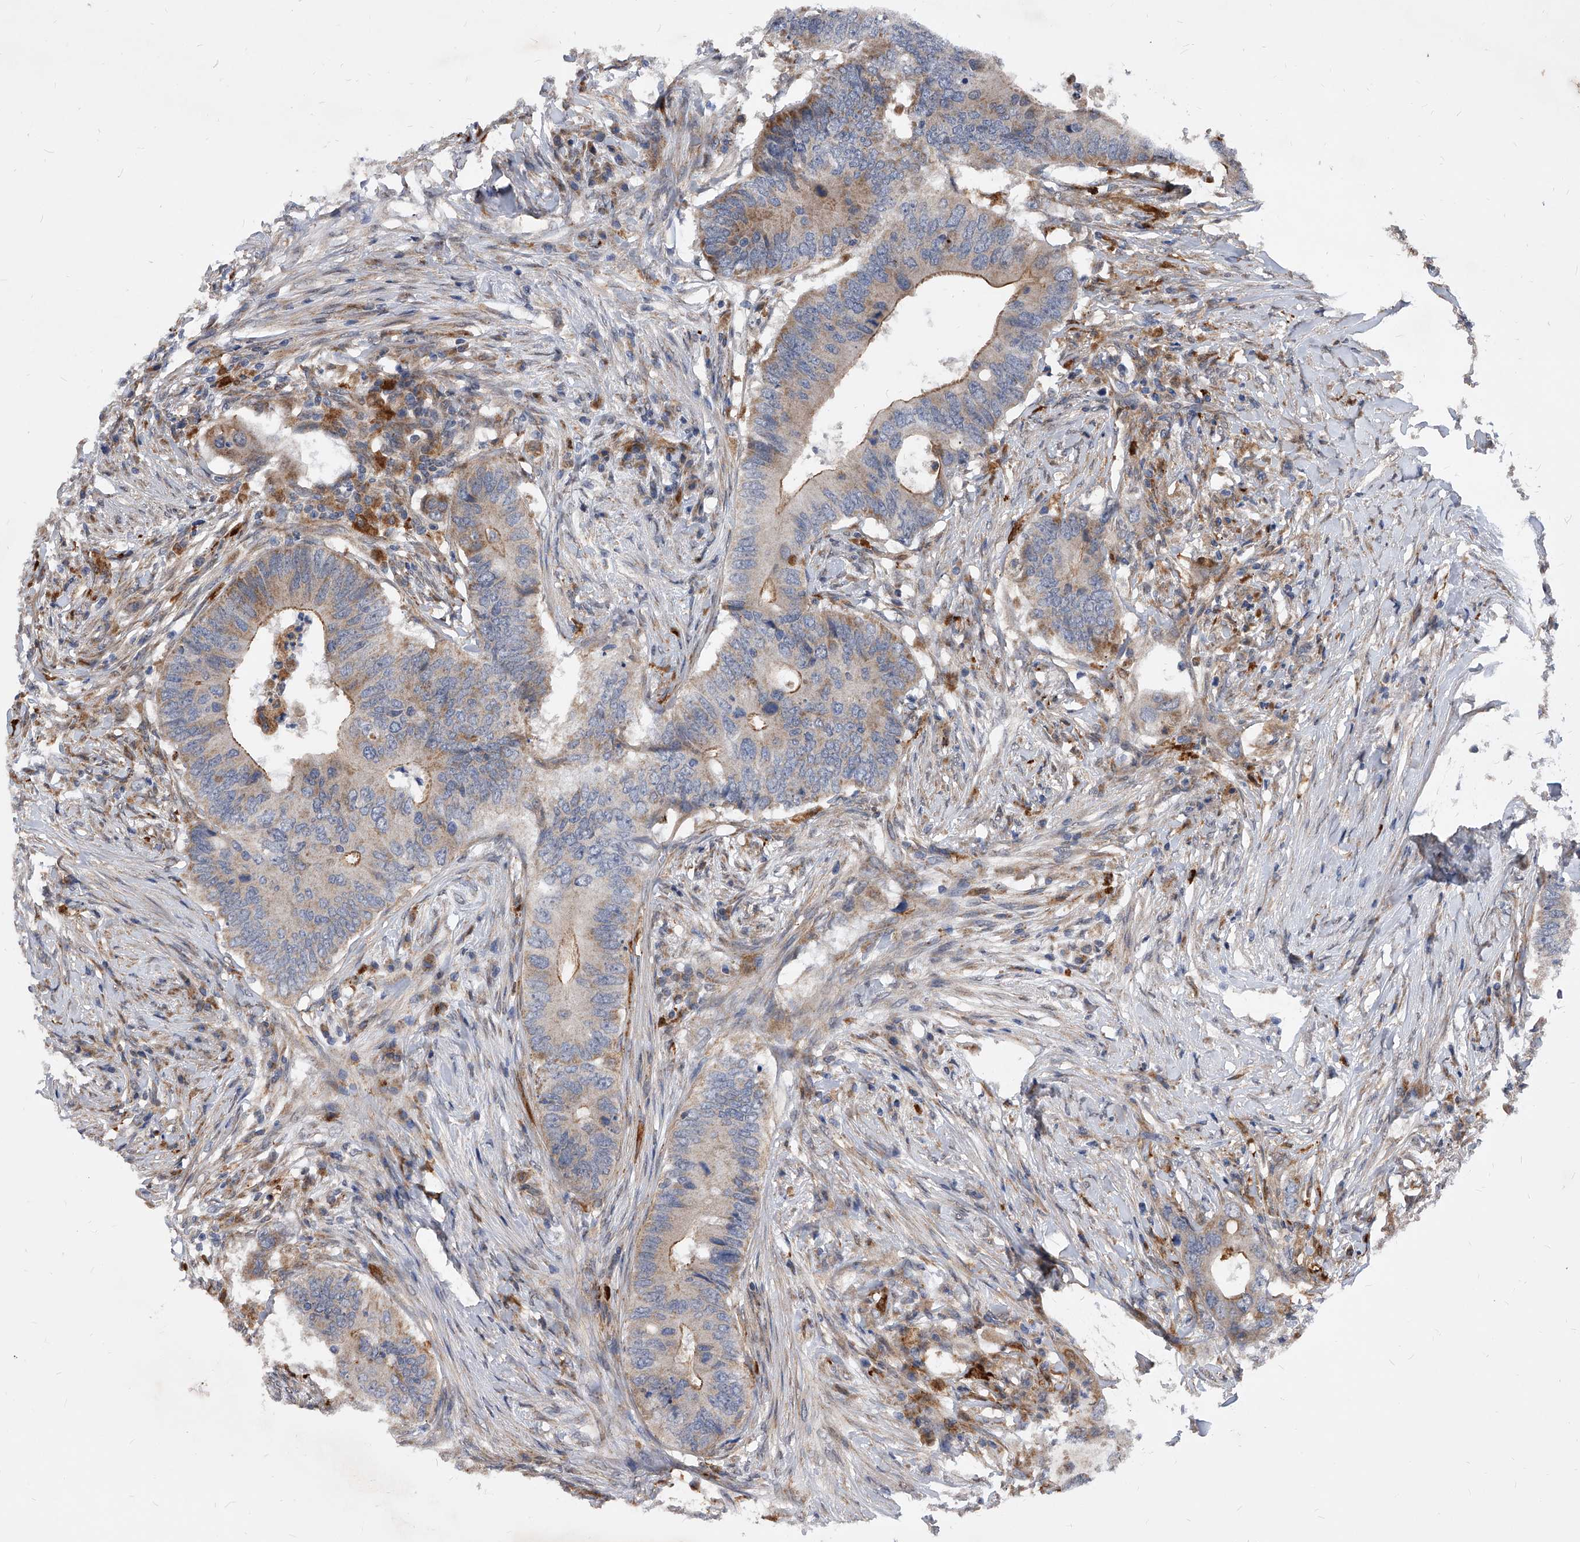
{"staining": {"intensity": "moderate", "quantity": "<25%", "location": "cytoplasmic/membranous"}, "tissue": "colorectal cancer", "cell_type": "Tumor cells", "image_type": "cancer", "snomed": [{"axis": "morphology", "description": "Adenocarcinoma, NOS"}, {"axis": "topography", "description": "Colon"}], "caption": "Moderate cytoplasmic/membranous protein expression is appreciated in about <25% of tumor cells in adenocarcinoma (colorectal).", "gene": "SOBP", "patient": {"sex": "male", "age": 71}}